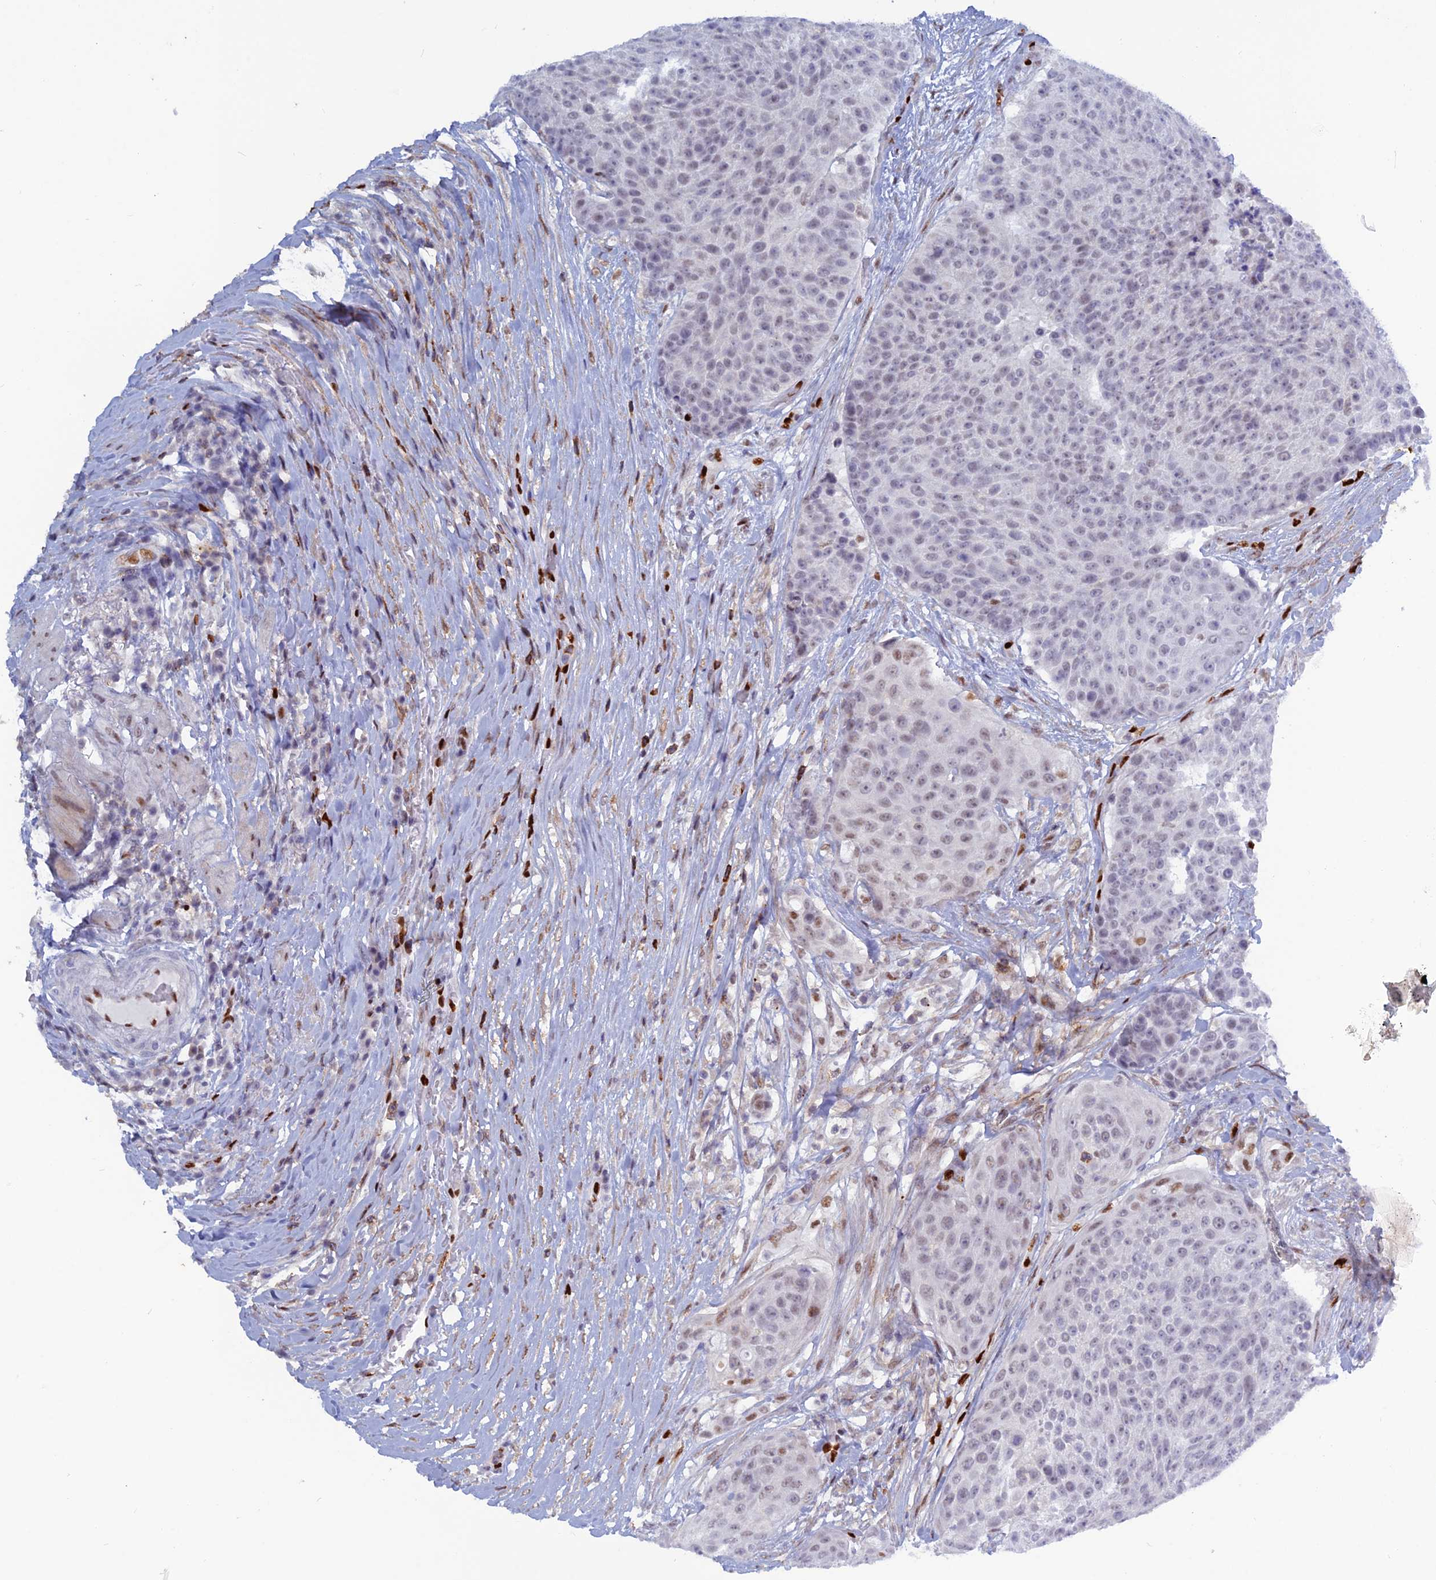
{"staining": {"intensity": "weak", "quantity": "<25%", "location": "nuclear"}, "tissue": "urothelial cancer", "cell_type": "Tumor cells", "image_type": "cancer", "snomed": [{"axis": "morphology", "description": "Urothelial carcinoma, High grade"}, {"axis": "topography", "description": "Urinary bladder"}], "caption": "Immunohistochemistry (IHC) of human urothelial cancer reveals no positivity in tumor cells.", "gene": "NOL4L", "patient": {"sex": "female", "age": 63}}